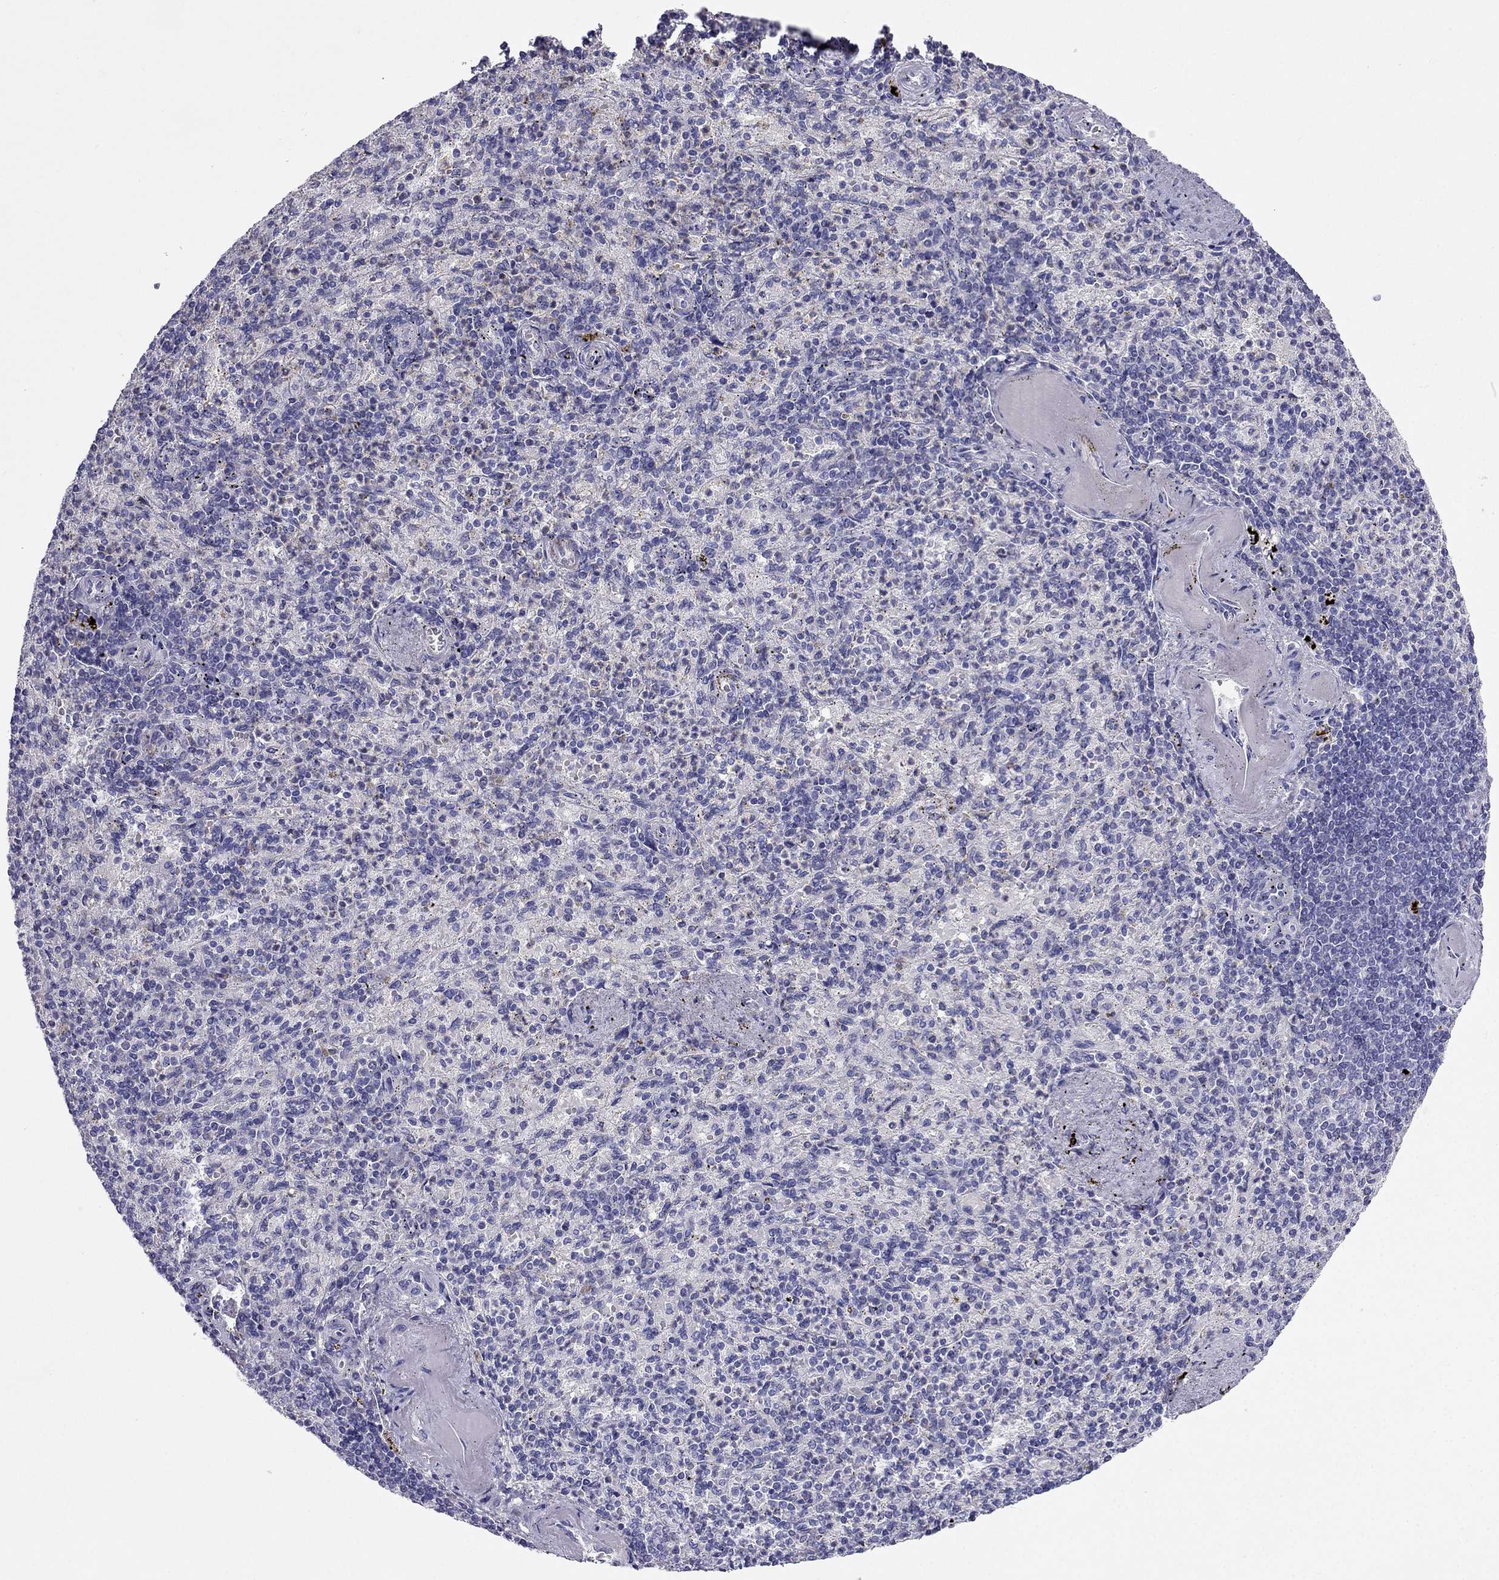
{"staining": {"intensity": "negative", "quantity": "none", "location": "none"}, "tissue": "spleen", "cell_type": "Cells in red pulp", "image_type": "normal", "snomed": [{"axis": "morphology", "description": "Normal tissue, NOS"}, {"axis": "topography", "description": "Spleen"}], "caption": "Immunohistochemical staining of unremarkable spleen exhibits no significant positivity in cells in red pulp.", "gene": "TBC1D21", "patient": {"sex": "female", "age": 74}}